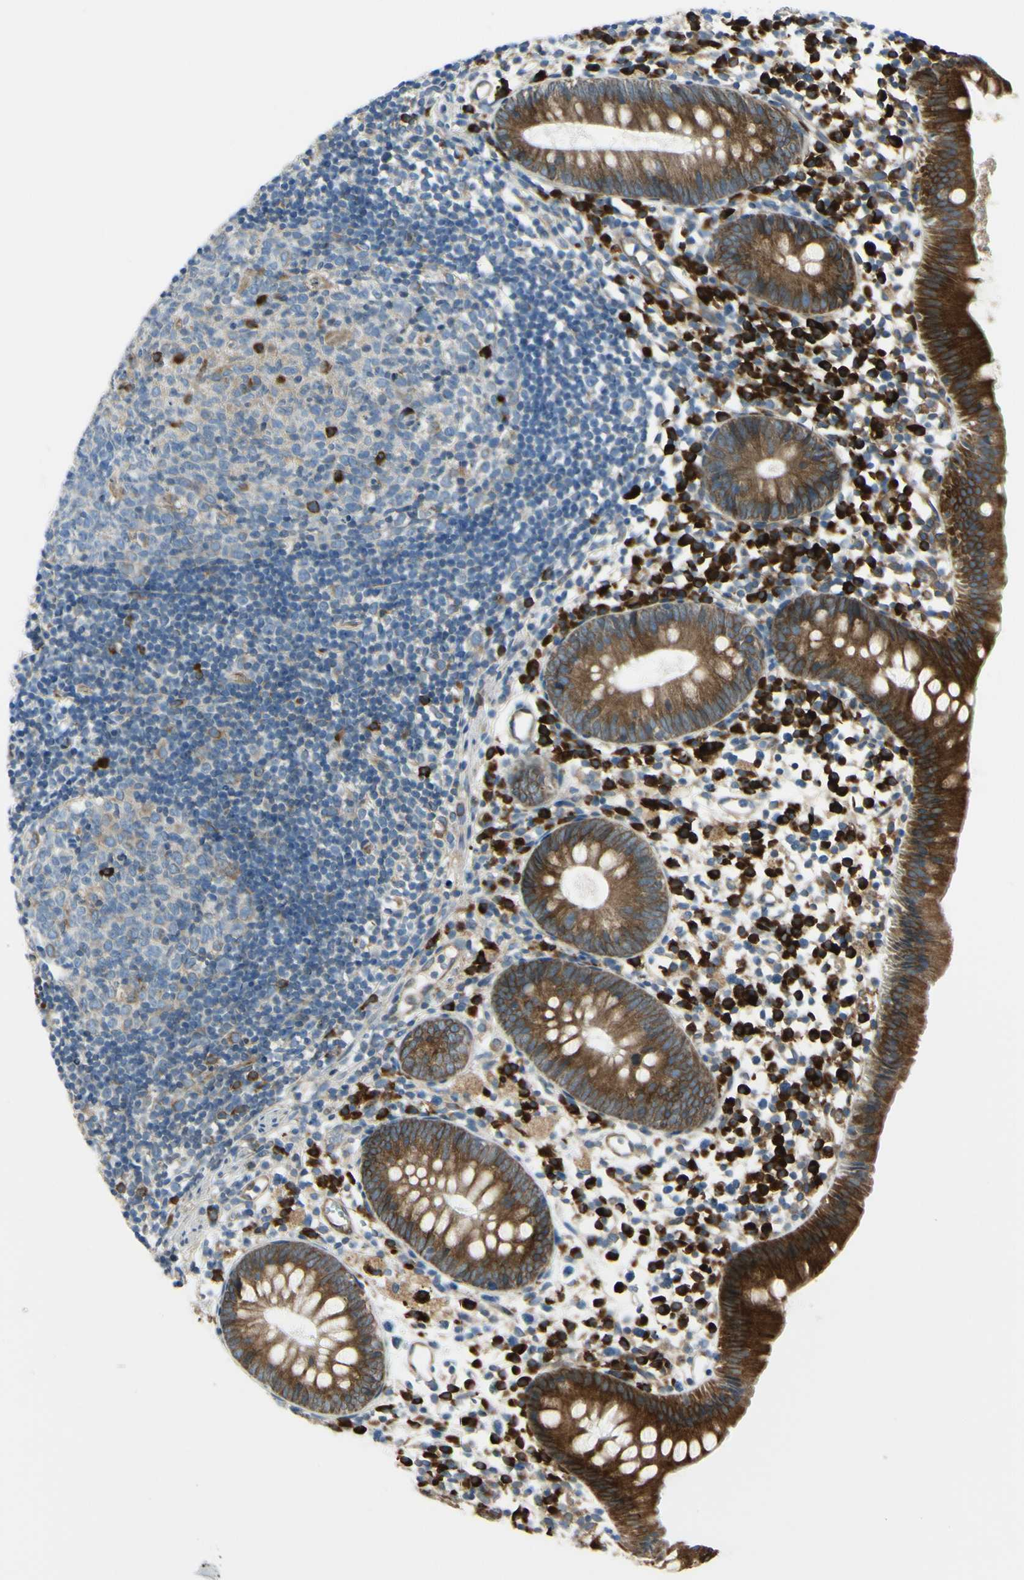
{"staining": {"intensity": "strong", "quantity": ">75%", "location": "cytoplasmic/membranous"}, "tissue": "appendix", "cell_type": "Glandular cells", "image_type": "normal", "snomed": [{"axis": "morphology", "description": "Normal tissue, NOS"}, {"axis": "topography", "description": "Appendix"}], "caption": "About >75% of glandular cells in benign appendix exhibit strong cytoplasmic/membranous protein expression as visualized by brown immunohistochemical staining.", "gene": "SELENOS", "patient": {"sex": "female", "age": 20}}